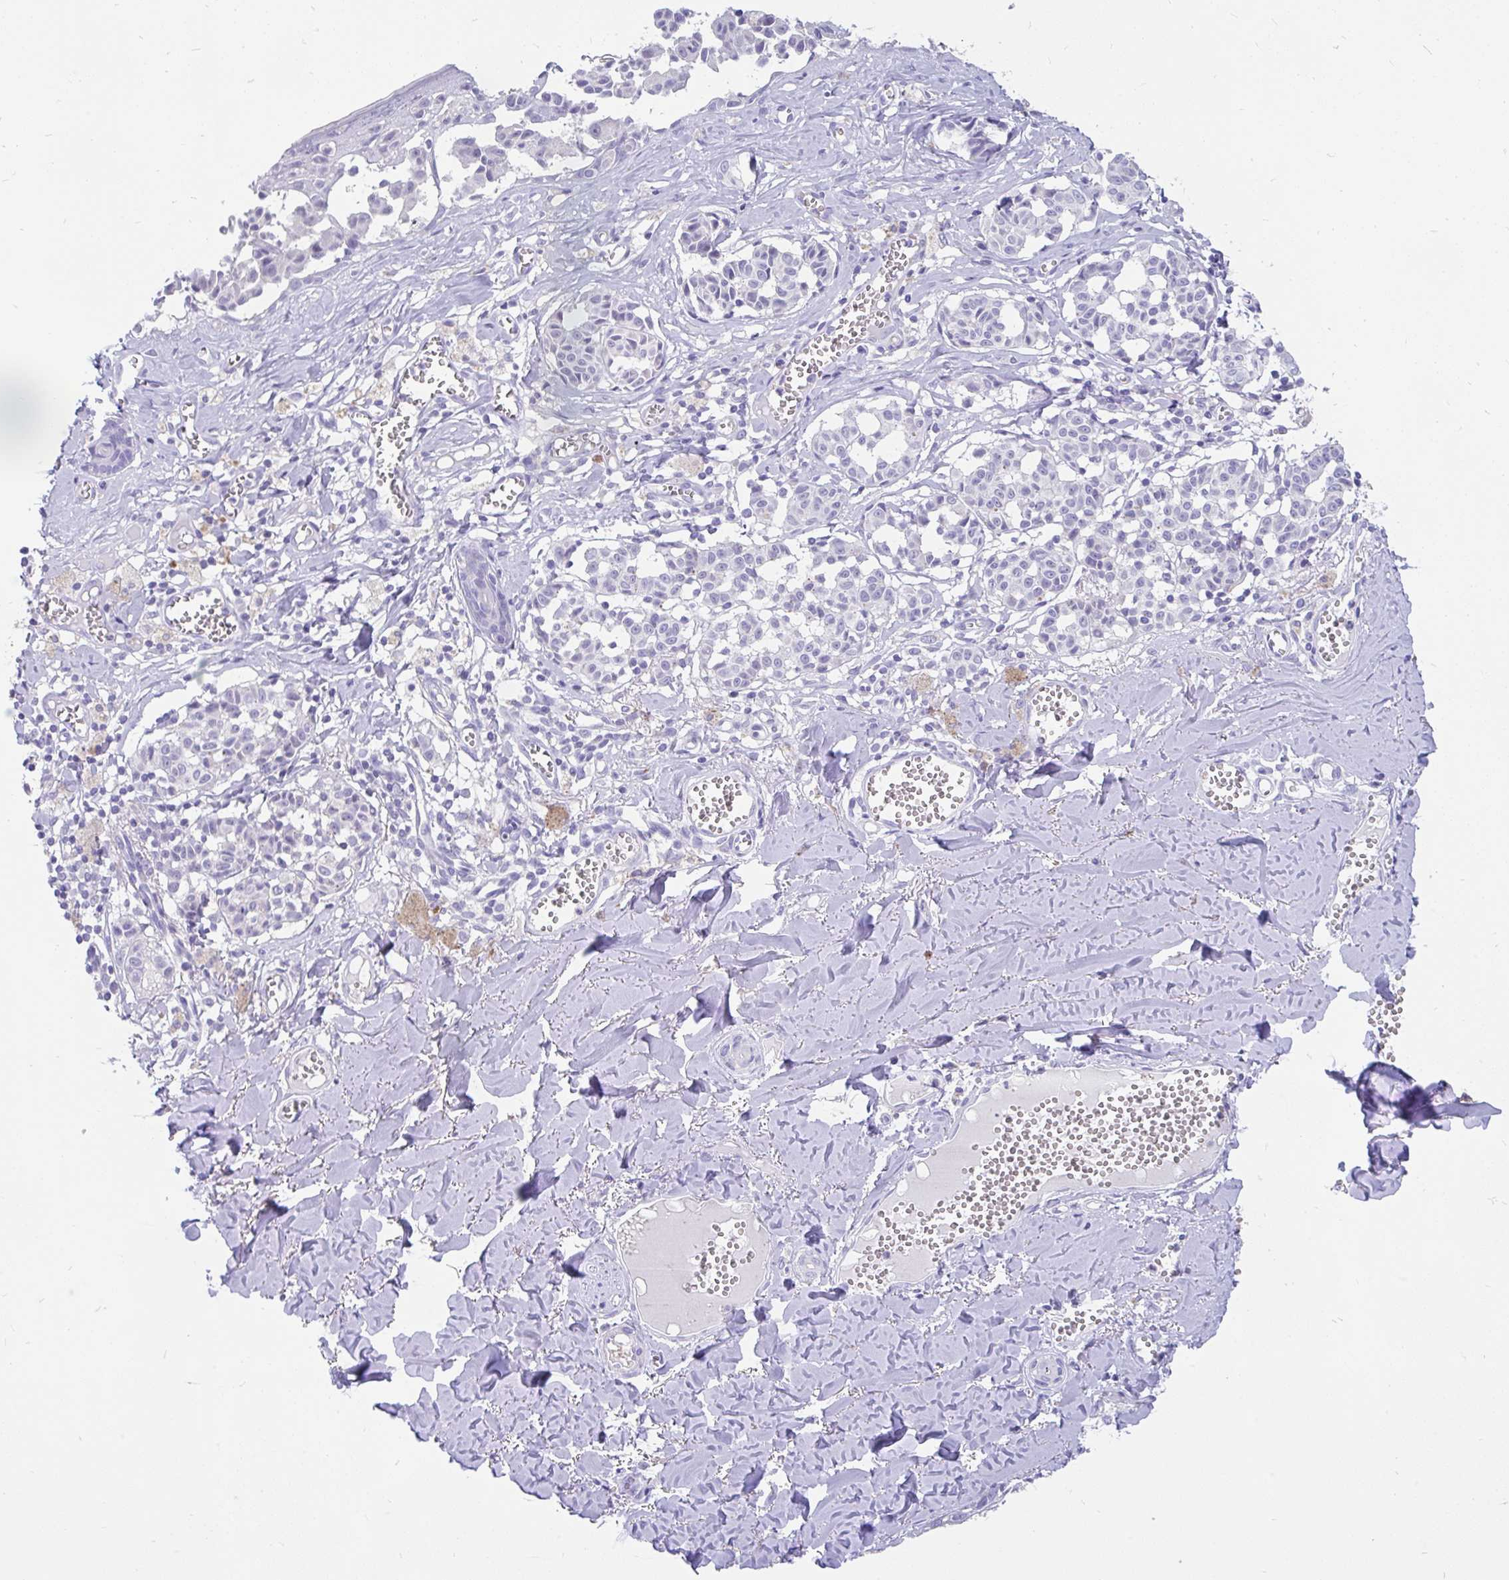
{"staining": {"intensity": "negative", "quantity": "none", "location": "none"}, "tissue": "melanoma", "cell_type": "Tumor cells", "image_type": "cancer", "snomed": [{"axis": "morphology", "description": "Malignant melanoma, NOS"}, {"axis": "topography", "description": "Skin"}], "caption": "Immunohistochemistry (IHC) histopathology image of neoplastic tissue: human malignant melanoma stained with DAB (3,3'-diaminobenzidine) exhibits no significant protein staining in tumor cells.", "gene": "INTS5", "patient": {"sex": "female", "age": 43}}